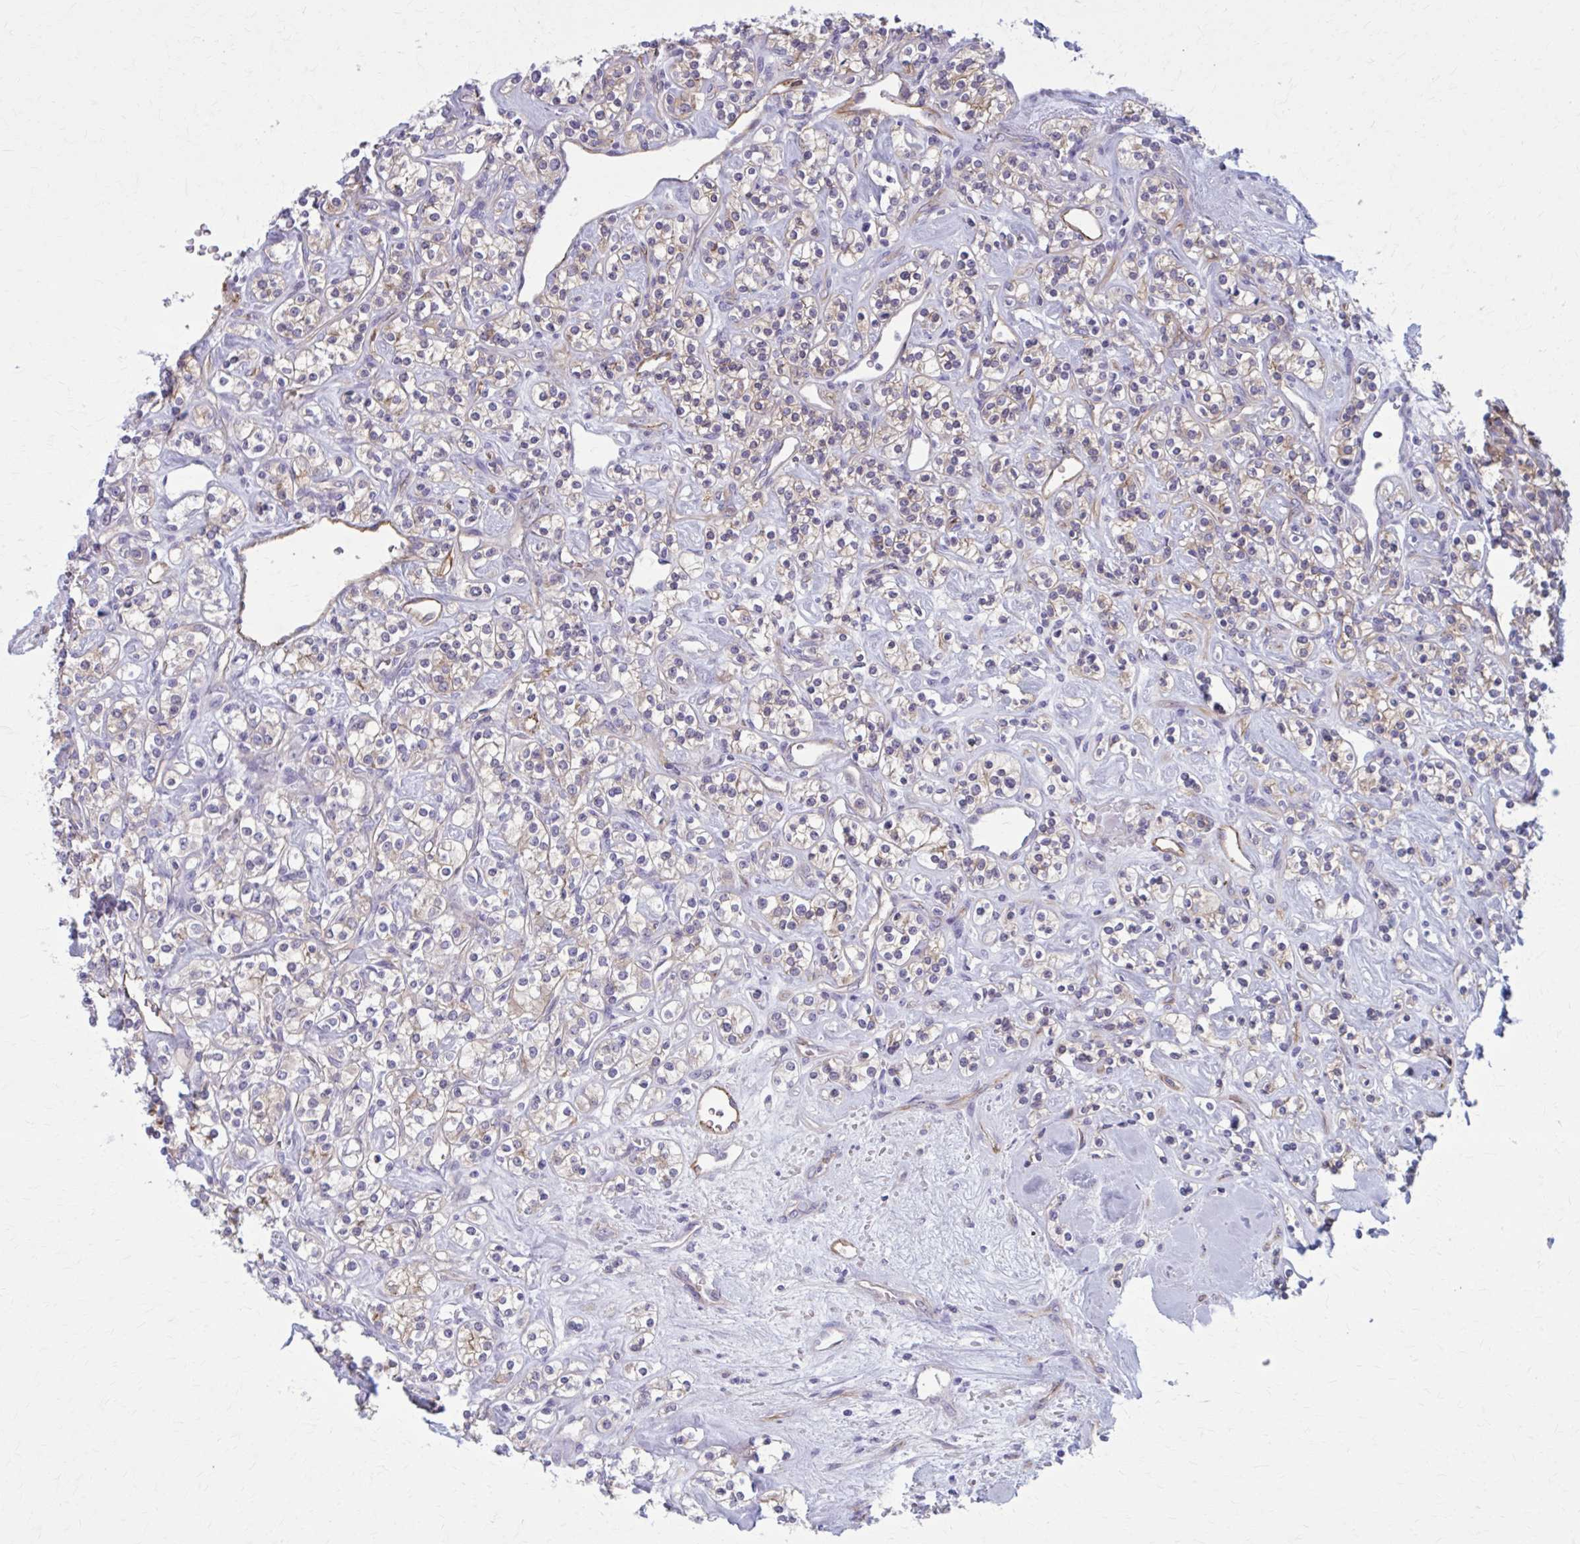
{"staining": {"intensity": "weak", "quantity": "<25%", "location": "cytoplasmic/membranous"}, "tissue": "renal cancer", "cell_type": "Tumor cells", "image_type": "cancer", "snomed": [{"axis": "morphology", "description": "Adenocarcinoma, NOS"}, {"axis": "topography", "description": "Kidney"}], "caption": "Tumor cells are negative for brown protein staining in renal adenocarcinoma.", "gene": "ZDHHC7", "patient": {"sex": "male", "age": 77}}